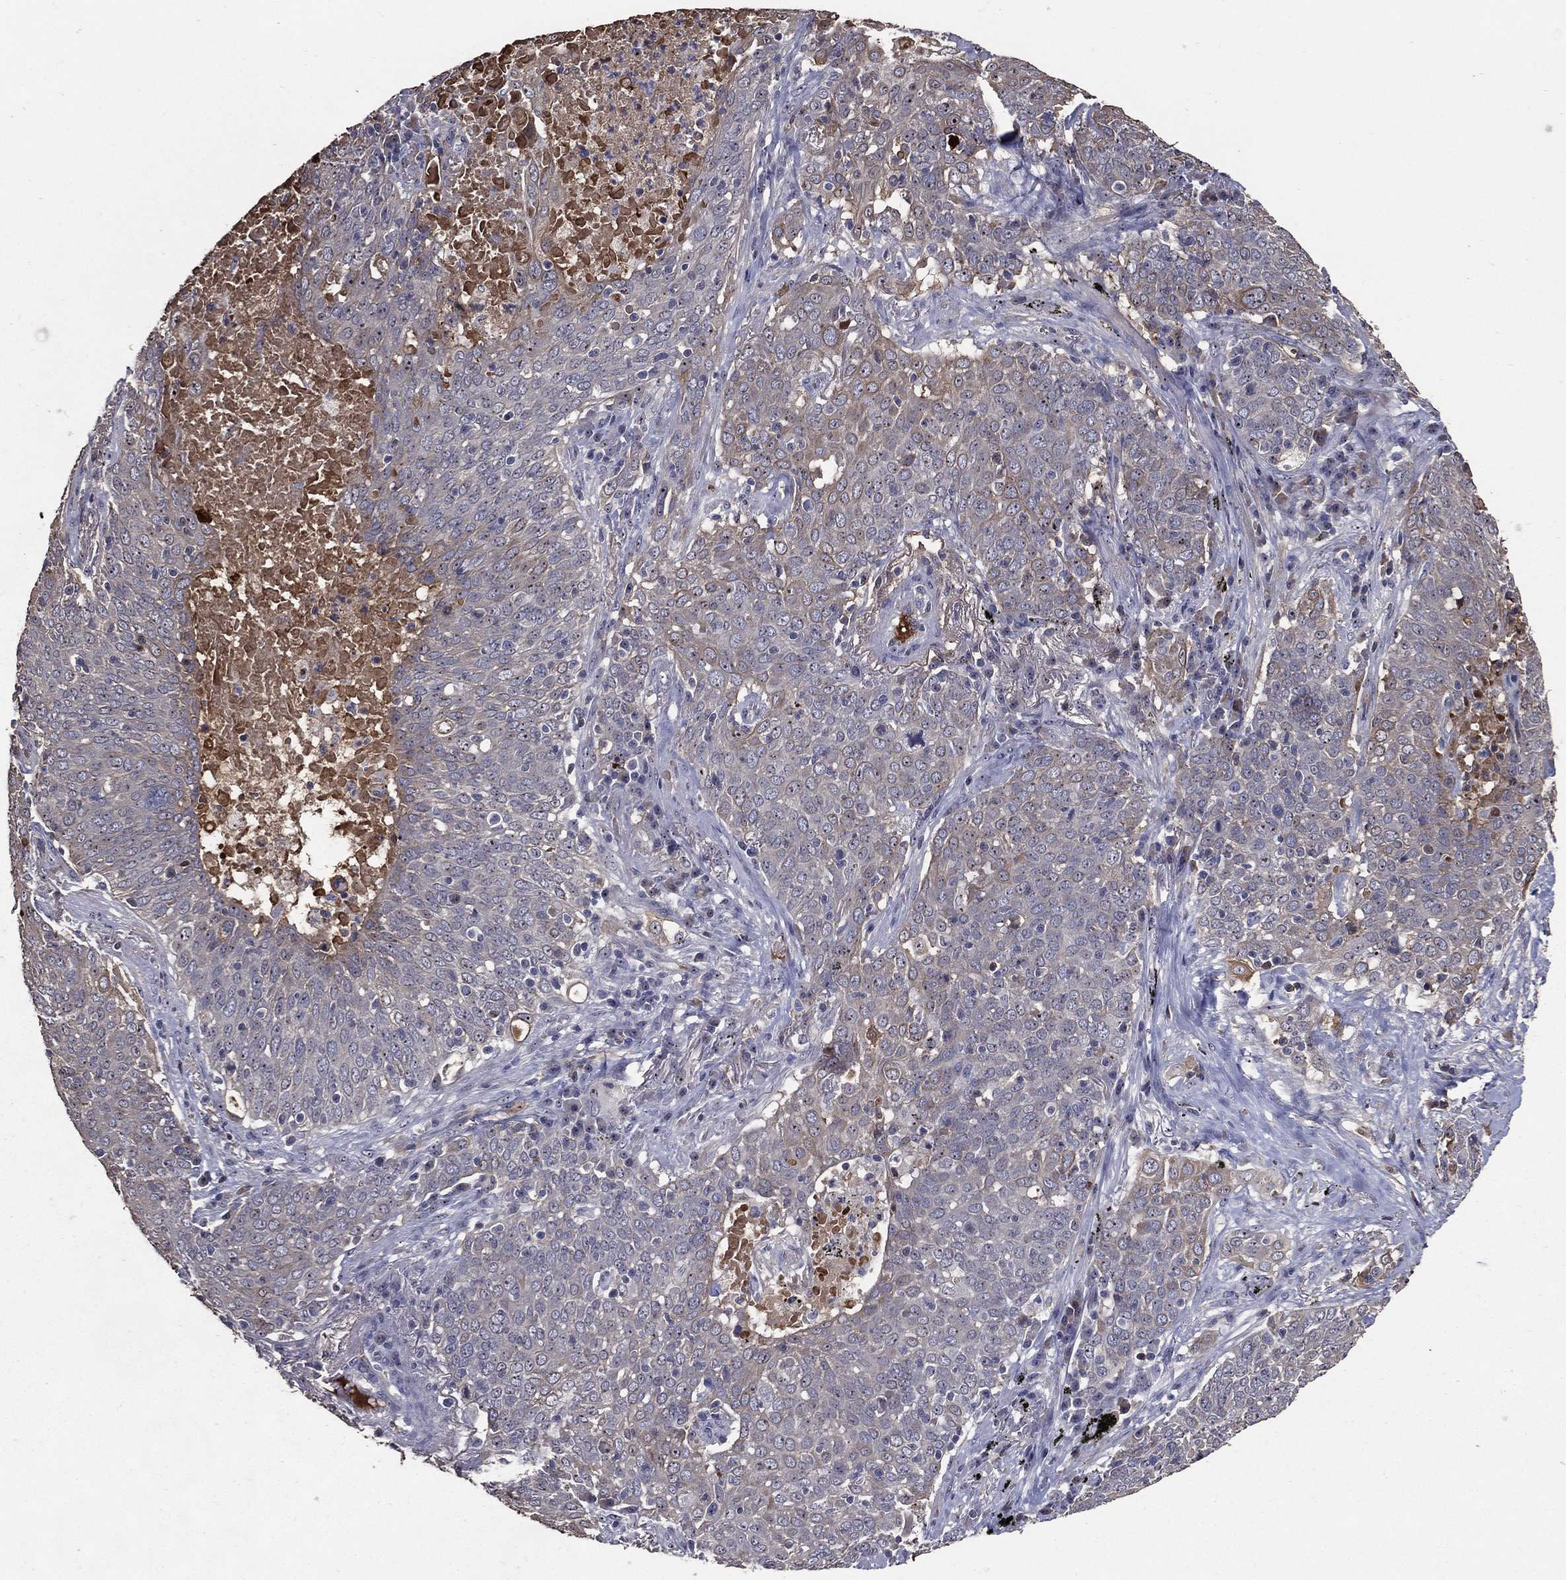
{"staining": {"intensity": "negative", "quantity": "none", "location": "none"}, "tissue": "lung cancer", "cell_type": "Tumor cells", "image_type": "cancer", "snomed": [{"axis": "morphology", "description": "Squamous cell carcinoma, NOS"}, {"axis": "topography", "description": "Lung"}], "caption": "This is a micrograph of immunohistochemistry (IHC) staining of squamous cell carcinoma (lung), which shows no staining in tumor cells.", "gene": "EFNA1", "patient": {"sex": "male", "age": 82}}